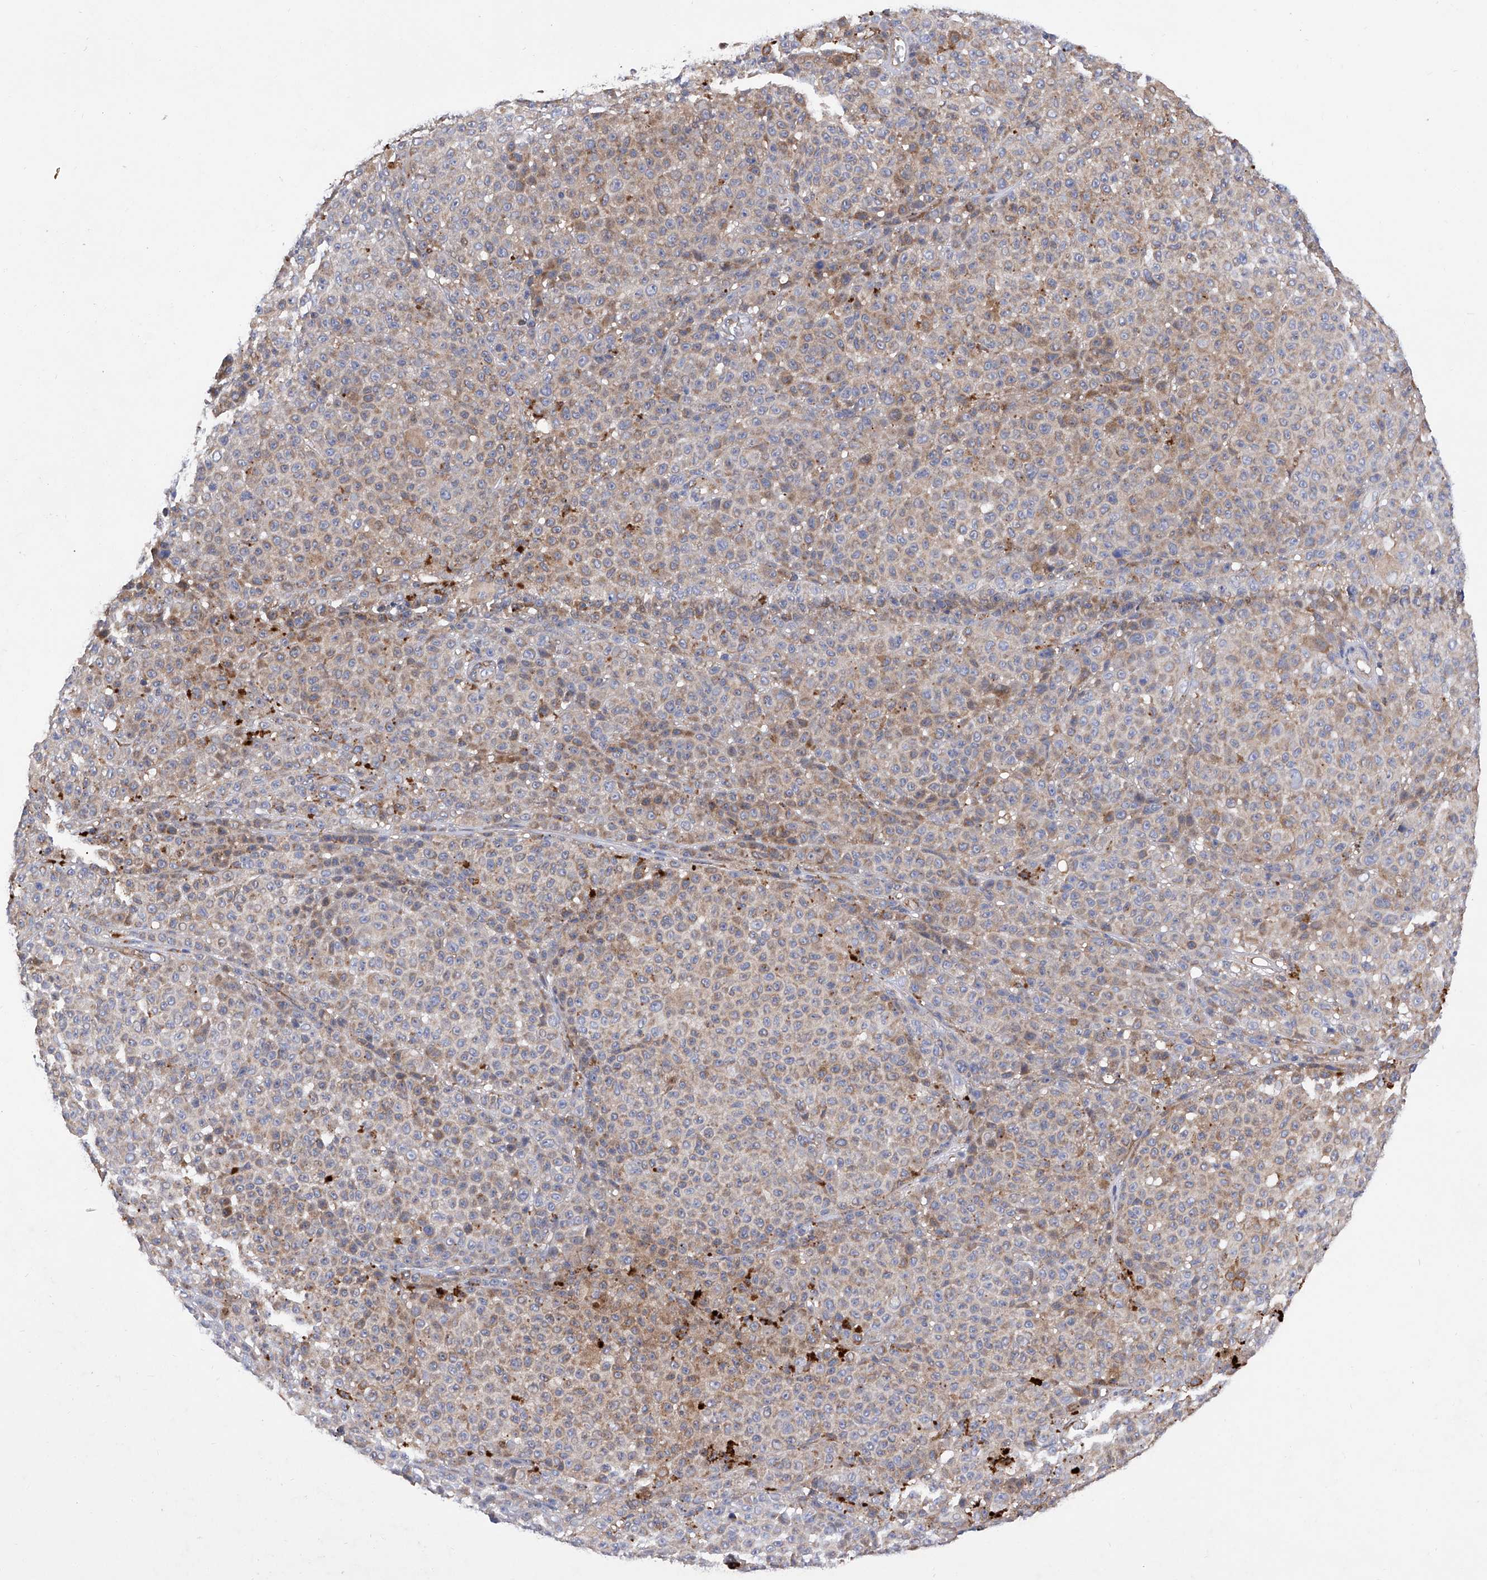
{"staining": {"intensity": "weak", "quantity": ">75%", "location": "cytoplasmic/membranous"}, "tissue": "melanoma", "cell_type": "Tumor cells", "image_type": "cancer", "snomed": [{"axis": "morphology", "description": "Malignant melanoma, NOS"}, {"axis": "topography", "description": "Skin"}], "caption": "Malignant melanoma stained for a protein (brown) displays weak cytoplasmic/membranous positive expression in about >75% of tumor cells.", "gene": "INPP5B", "patient": {"sex": "female", "age": 94}}